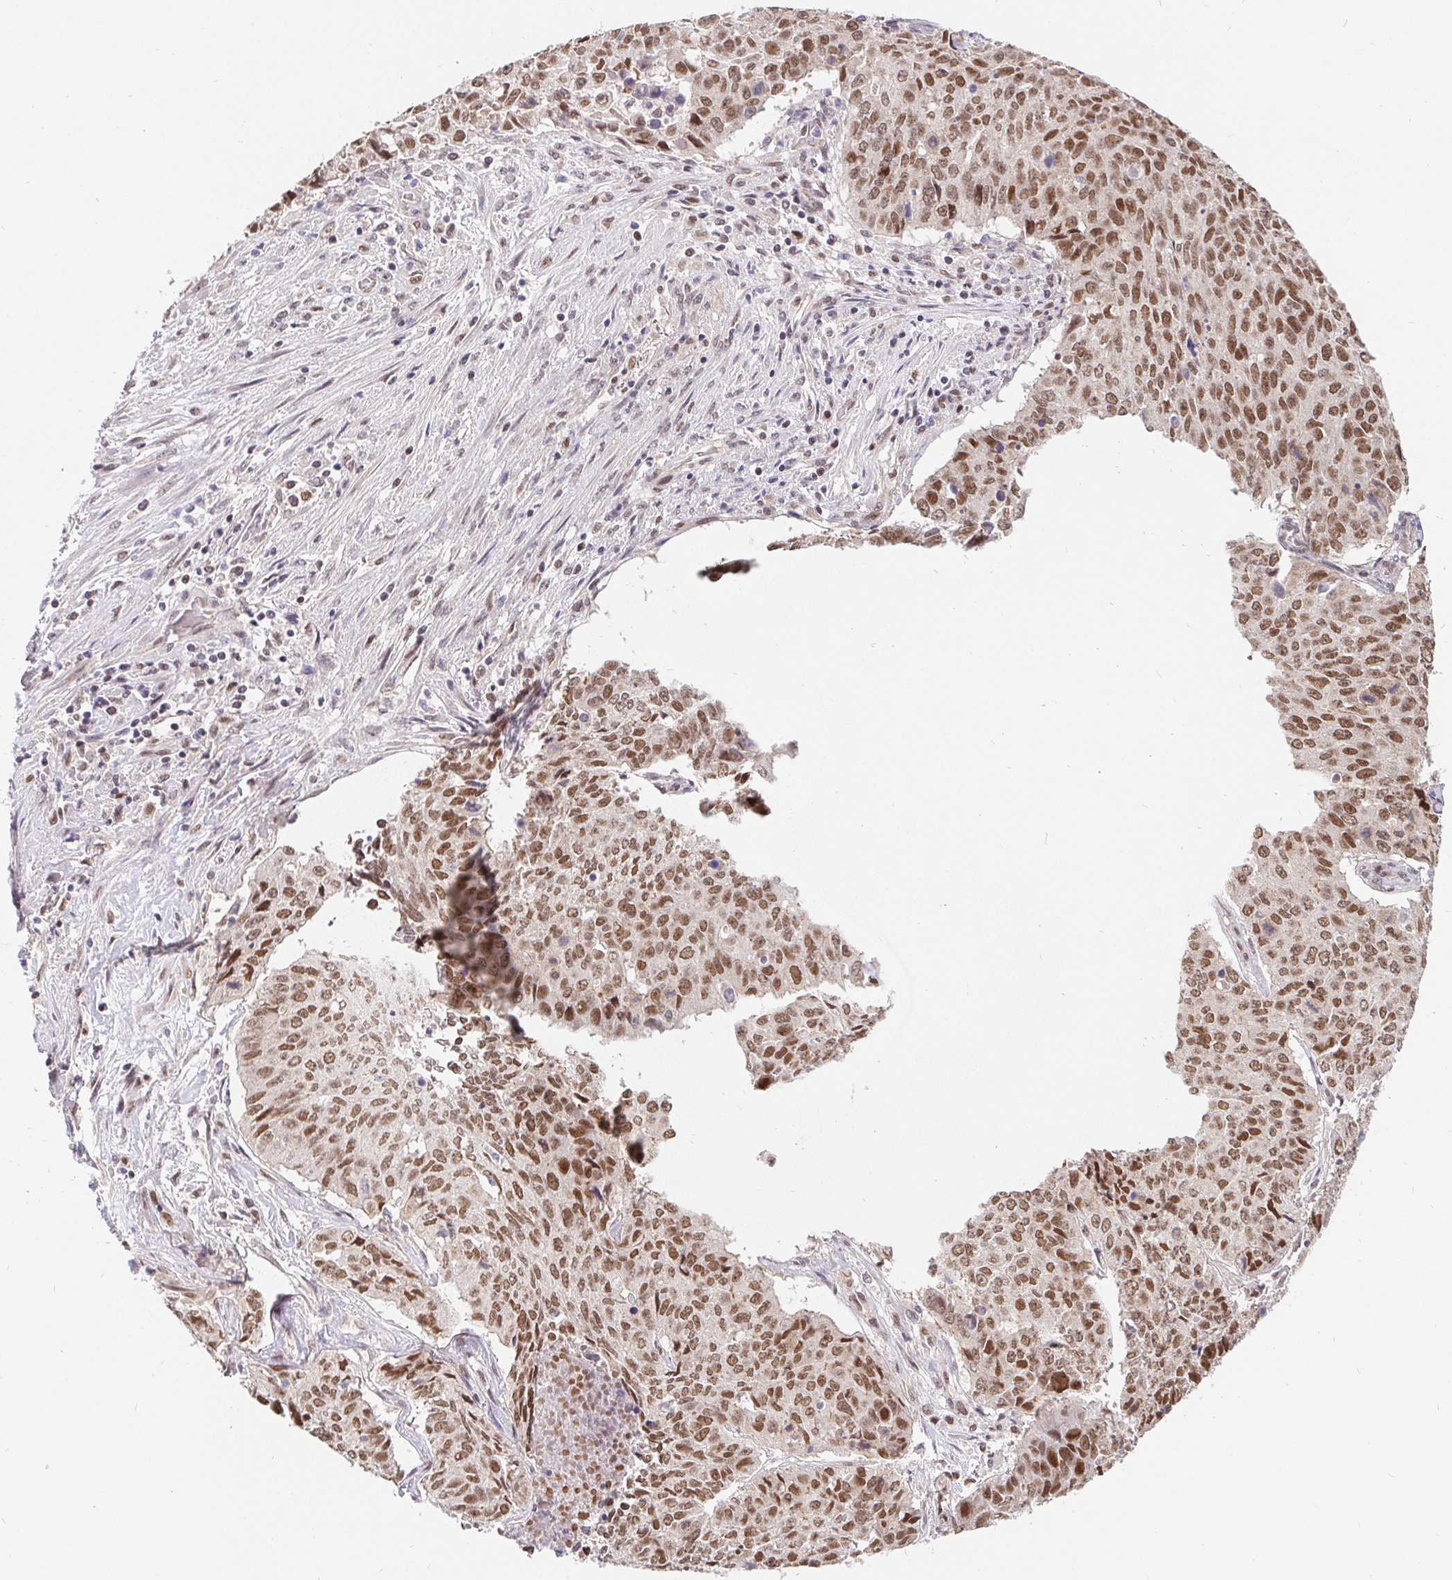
{"staining": {"intensity": "moderate", "quantity": ">75%", "location": "nuclear"}, "tissue": "lung cancer", "cell_type": "Tumor cells", "image_type": "cancer", "snomed": [{"axis": "morphology", "description": "Normal tissue, NOS"}, {"axis": "morphology", "description": "Squamous cell carcinoma, NOS"}, {"axis": "topography", "description": "Bronchus"}, {"axis": "topography", "description": "Lung"}], "caption": "Human lung cancer stained with a brown dye demonstrates moderate nuclear positive positivity in about >75% of tumor cells.", "gene": "POU2F1", "patient": {"sex": "male", "age": 64}}